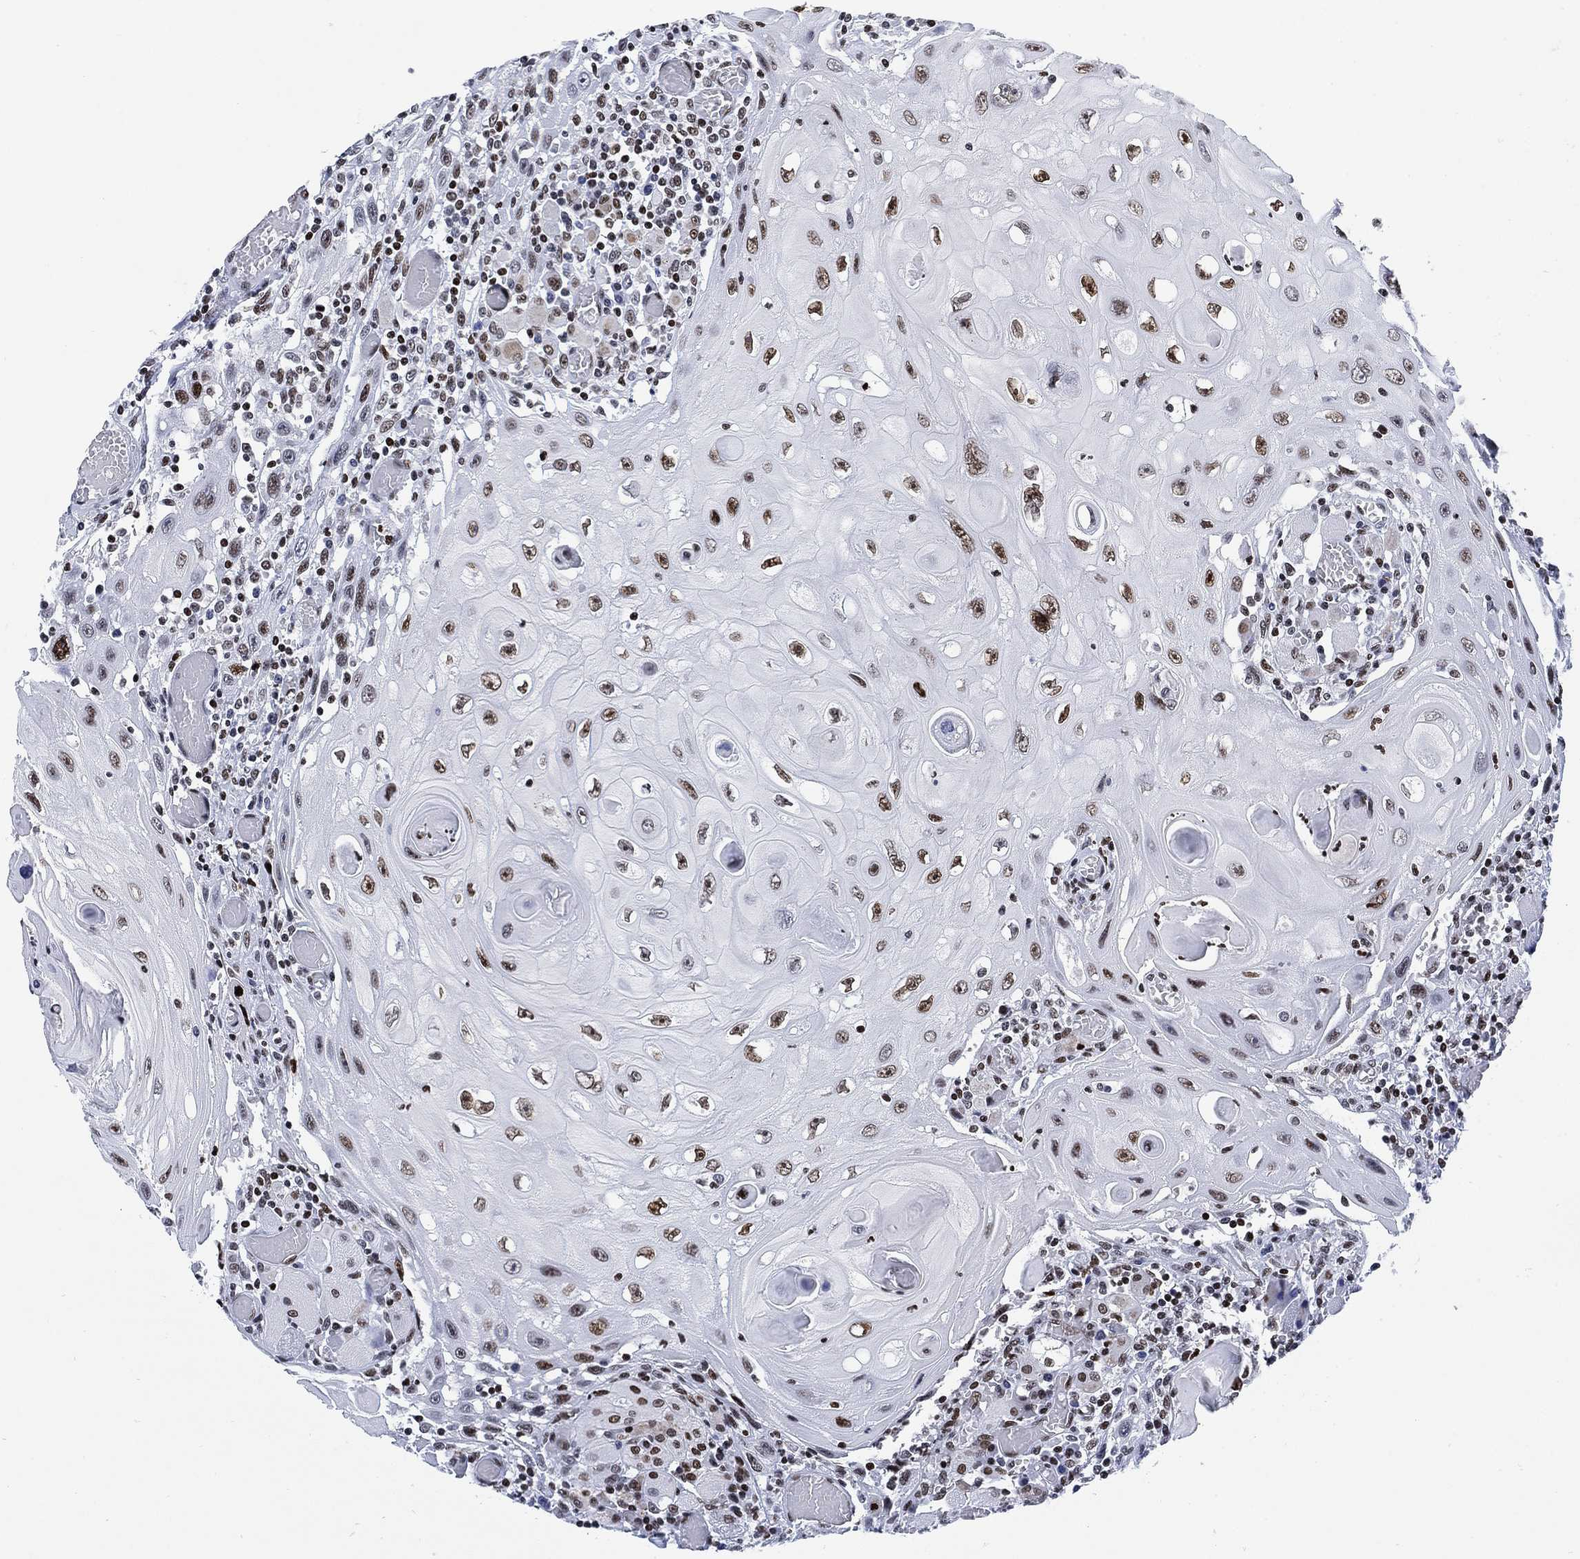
{"staining": {"intensity": "moderate", "quantity": "25%-75%", "location": "nuclear"}, "tissue": "head and neck cancer", "cell_type": "Tumor cells", "image_type": "cancer", "snomed": [{"axis": "morphology", "description": "Normal tissue, NOS"}, {"axis": "morphology", "description": "Squamous cell carcinoma, NOS"}, {"axis": "topography", "description": "Oral tissue"}, {"axis": "topography", "description": "Head-Neck"}], "caption": "Immunohistochemistry micrograph of human squamous cell carcinoma (head and neck) stained for a protein (brown), which reveals medium levels of moderate nuclear staining in about 25%-75% of tumor cells.", "gene": "H1-10", "patient": {"sex": "male", "age": 71}}